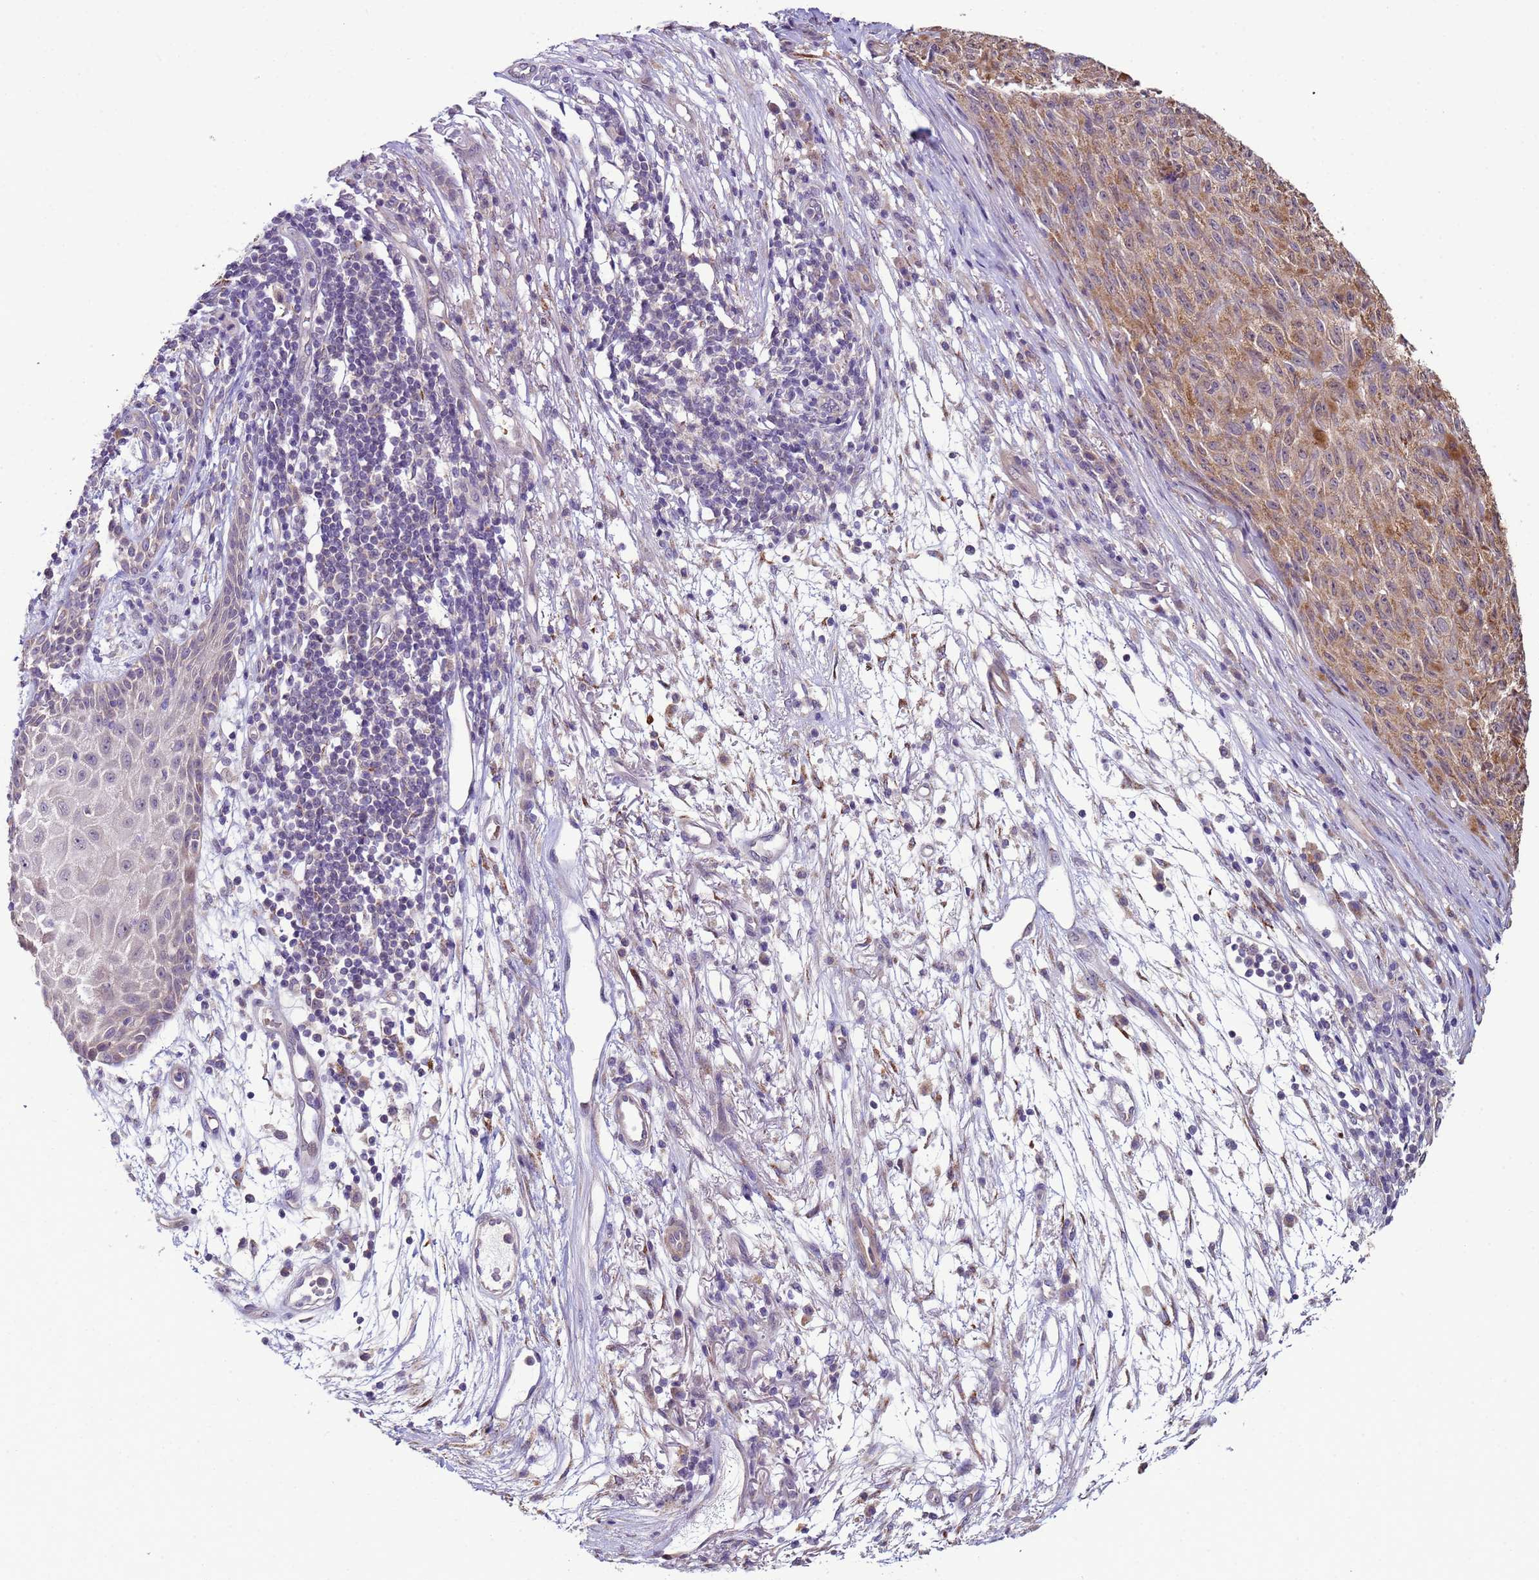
{"staining": {"intensity": "moderate", "quantity": ">75%", "location": "cytoplasmic/membranous"}, "tissue": "melanoma", "cell_type": "Tumor cells", "image_type": "cancer", "snomed": [{"axis": "morphology", "description": "Malignant melanoma, NOS"}, {"axis": "topography", "description": "Skin"}], "caption": "Tumor cells display moderate cytoplasmic/membranous positivity in approximately >75% of cells in melanoma.", "gene": "CLHC1", "patient": {"sex": "female", "age": 82}}